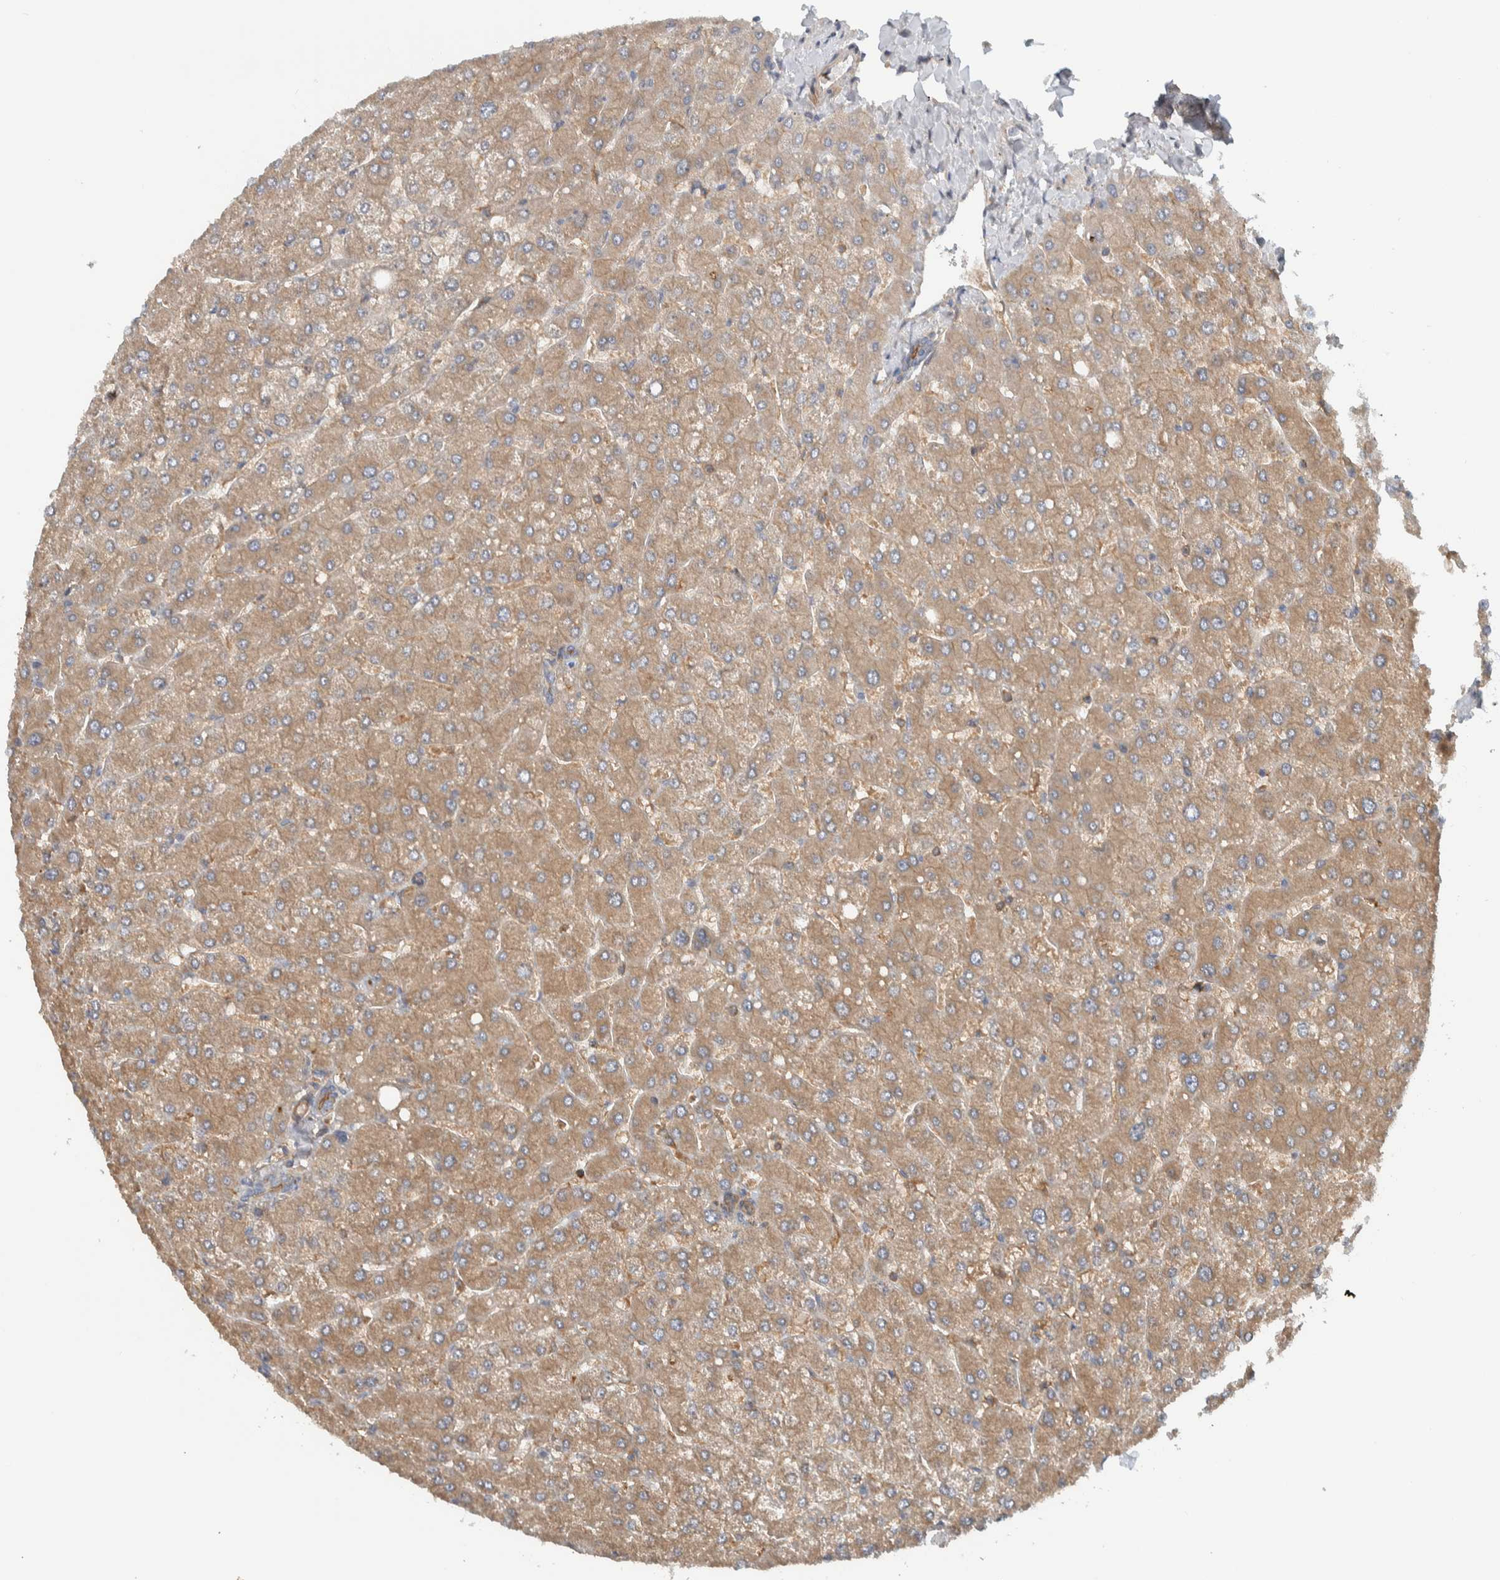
{"staining": {"intensity": "moderate", "quantity": "<25%", "location": "cytoplasmic/membranous"}, "tissue": "liver", "cell_type": "Cholangiocytes", "image_type": "normal", "snomed": [{"axis": "morphology", "description": "Normal tissue, NOS"}, {"axis": "topography", "description": "Liver"}], "caption": "Liver stained for a protein exhibits moderate cytoplasmic/membranous positivity in cholangiocytes. Using DAB (brown) and hematoxylin (blue) stains, captured at high magnification using brightfield microscopy.", "gene": "MPRIP", "patient": {"sex": "male", "age": 55}}